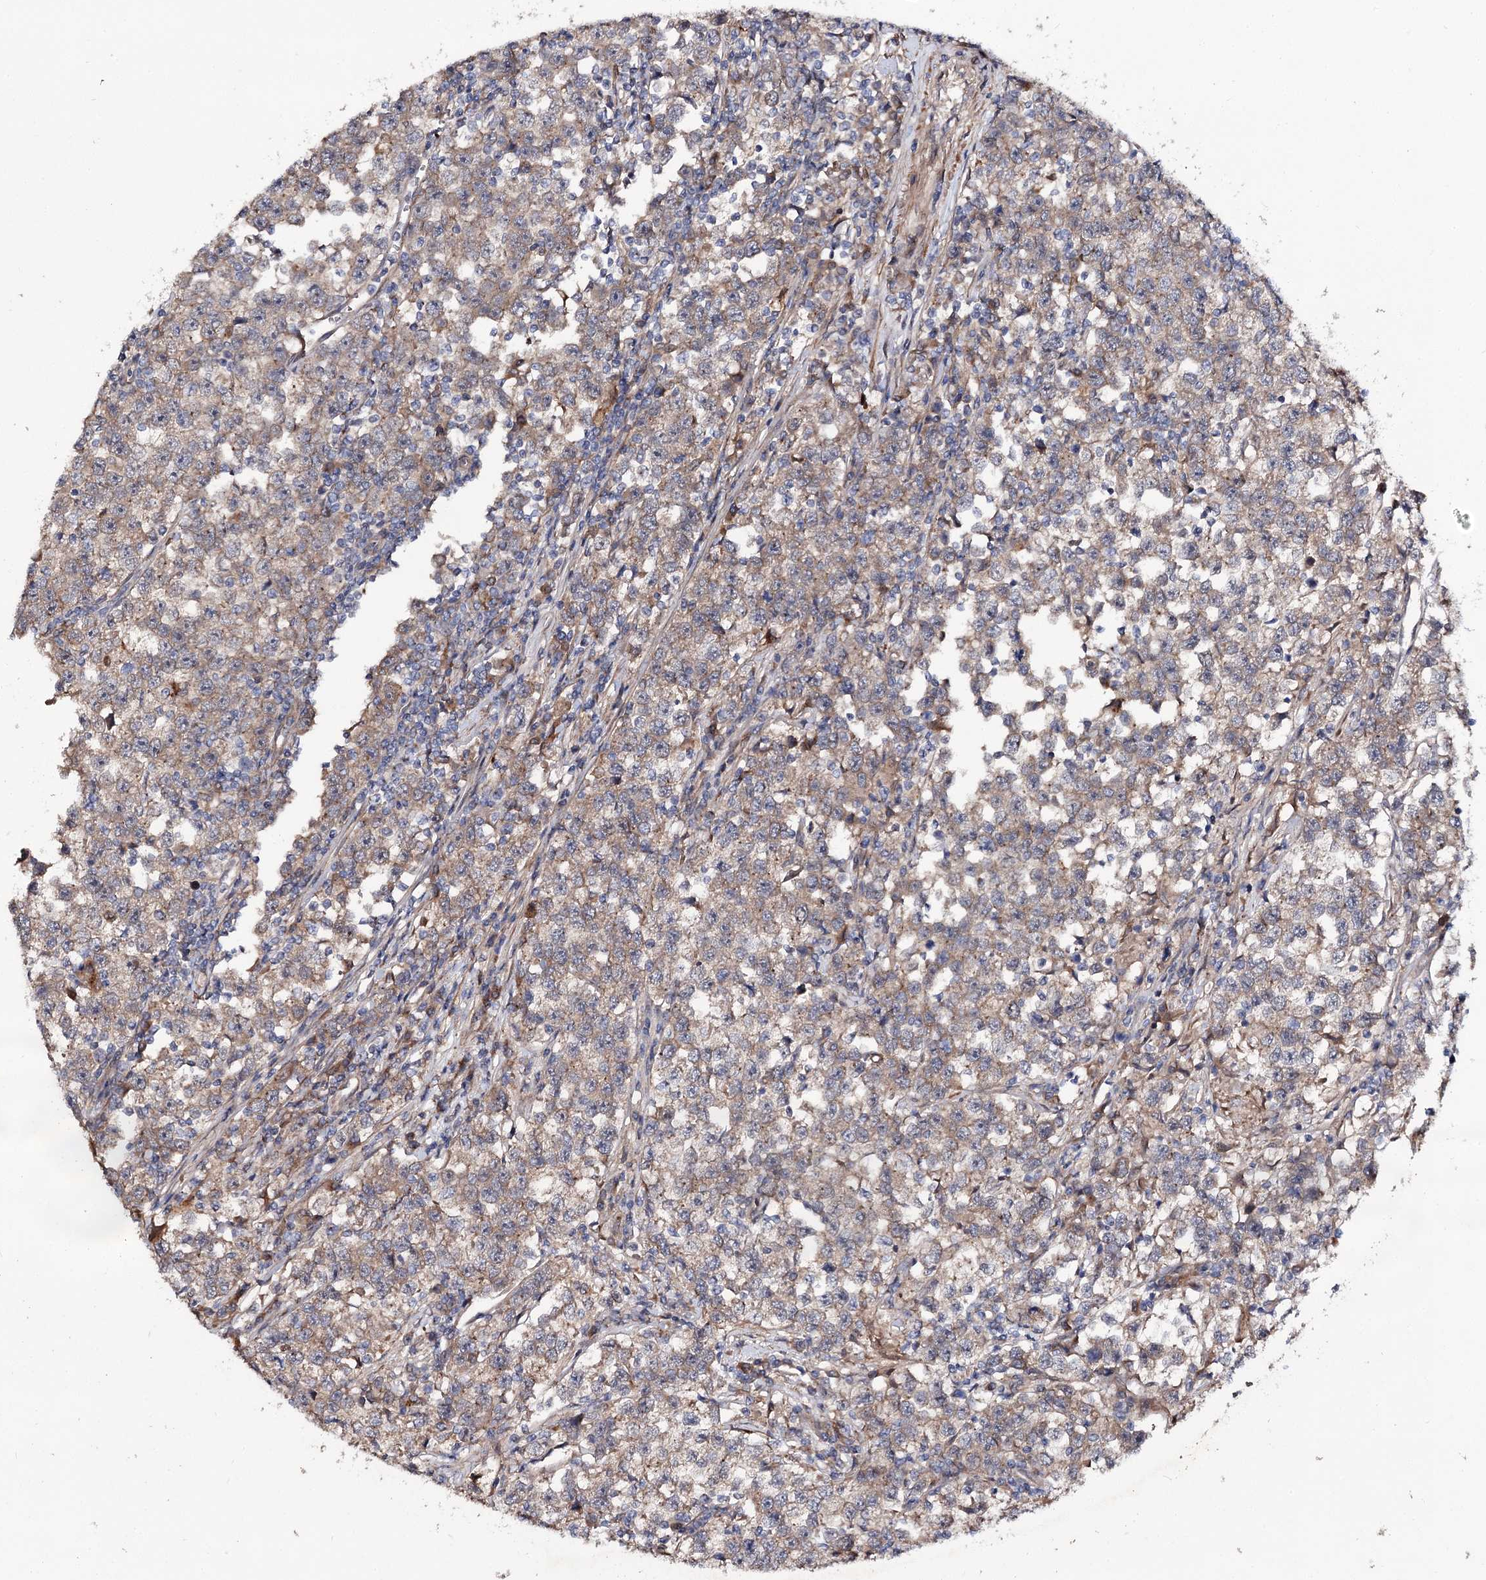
{"staining": {"intensity": "weak", "quantity": ">75%", "location": "cytoplasmic/membranous"}, "tissue": "testis cancer", "cell_type": "Tumor cells", "image_type": "cancer", "snomed": [{"axis": "morphology", "description": "Normal tissue, NOS"}, {"axis": "morphology", "description": "Seminoma, NOS"}, {"axis": "topography", "description": "Testis"}], "caption": "An immunohistochemistry (IHC) histopathology image of neoplastic tissue is shown. Protein staining in brown shows weak cytoplasmic/membranous positivity in testis cancer (seminoma) within tumor cells.", "gene": "MINDY3", "patient": {"sex": "male", "age": 43}}